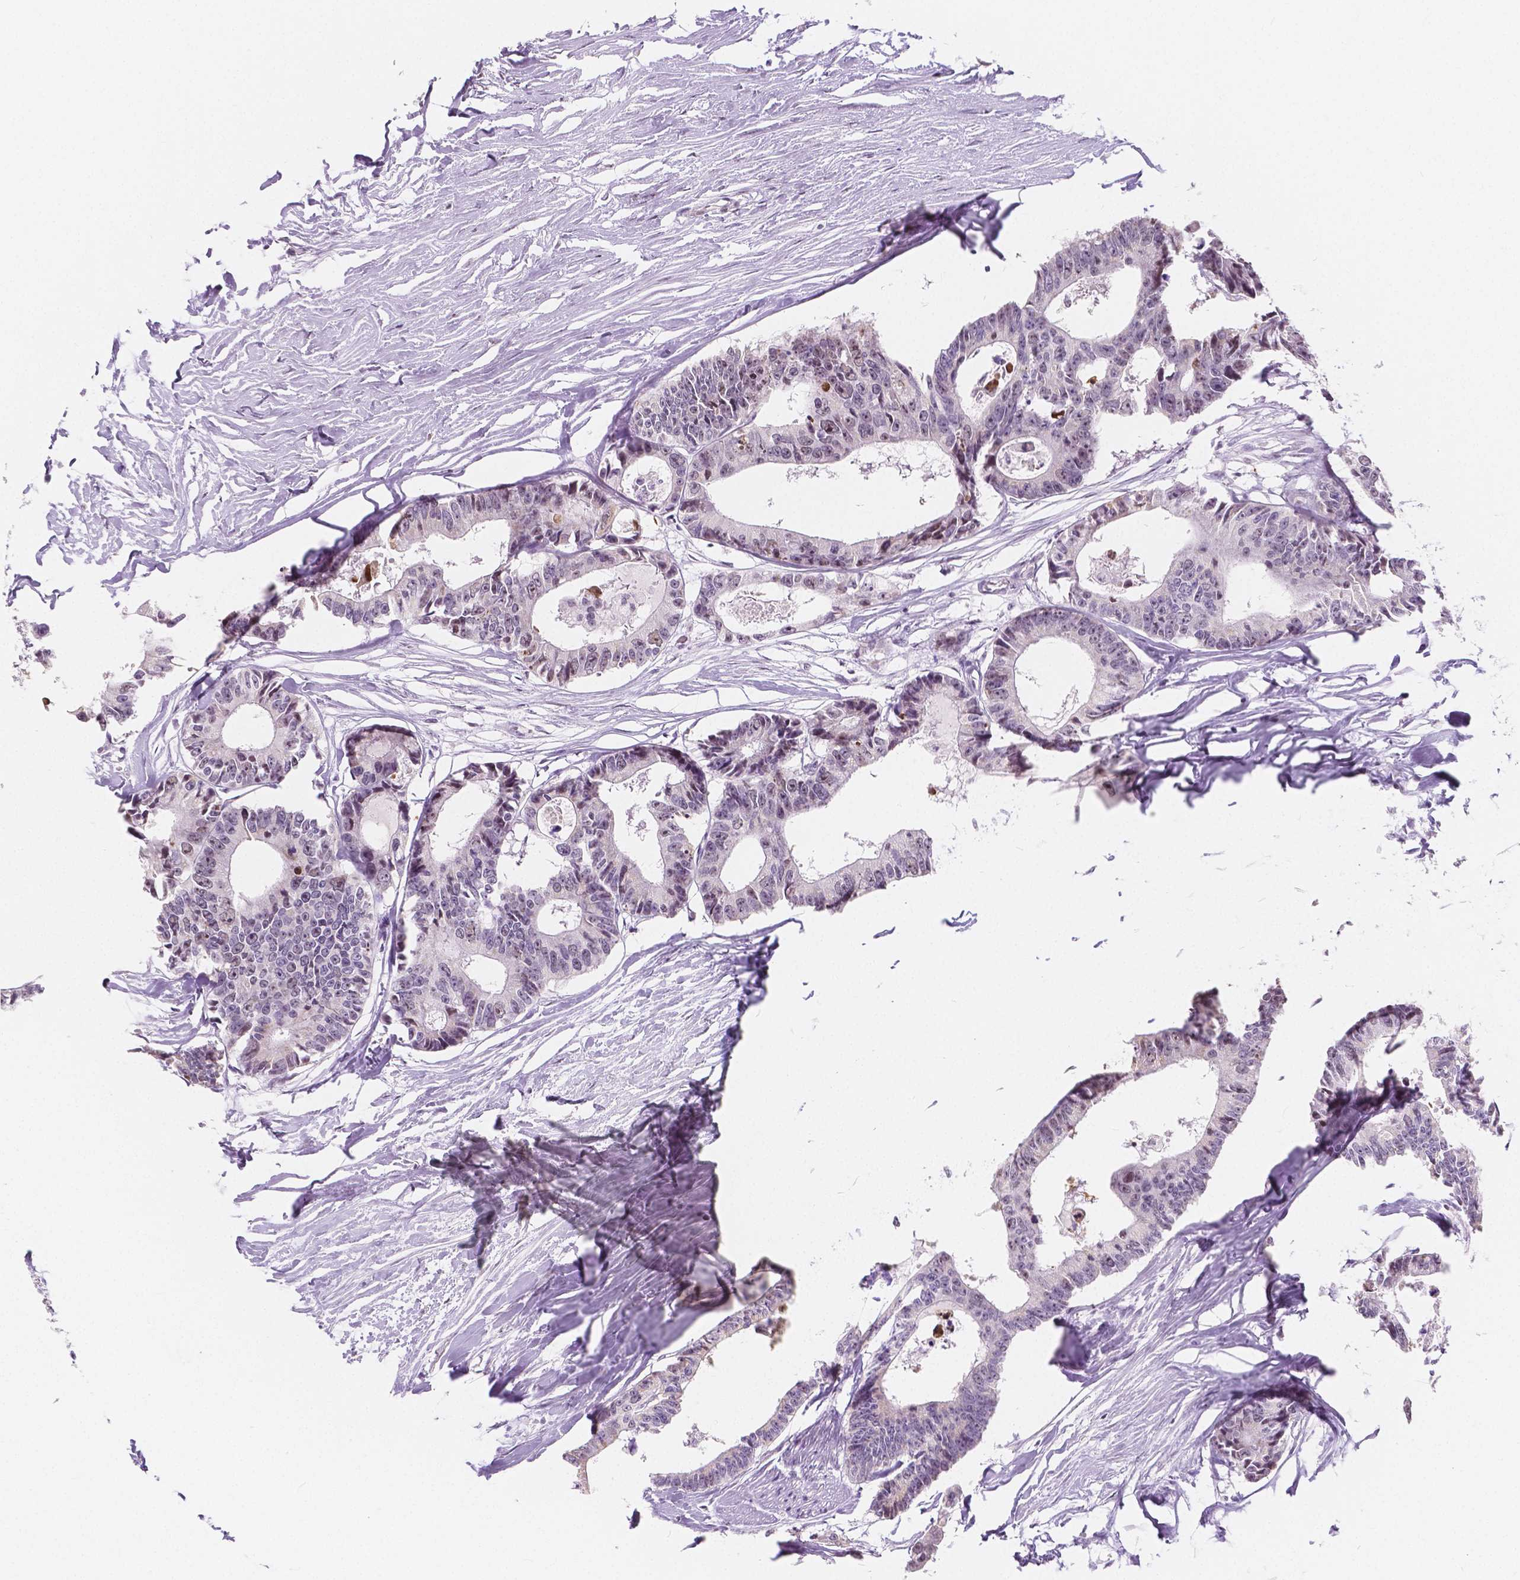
{"staining": {"intensity": "weak", "quantity": "<25%", "location": "nuclear"}, "tissue": "colorectal cancer", "cell_type": "Tumor cells", "image_type": "cancer", "snomed": [{"axis": "morphology", "description": "Adenocarcinoma, NOS"}, {"axis": "topography", "description": "Rectum"}], "caption": "Immunohistochemistry micrograph of human colorectal adenocarcinoma stained for a protein (brown), which displays no positivity in tumor cells. (Stains: DAB immunohistochemistry with hematoxylin counter stain, Microscopy: brightfield microscopy at high magnification).", "gene": "NOLC1", "patient": {"sex": "male", "age": 57}}